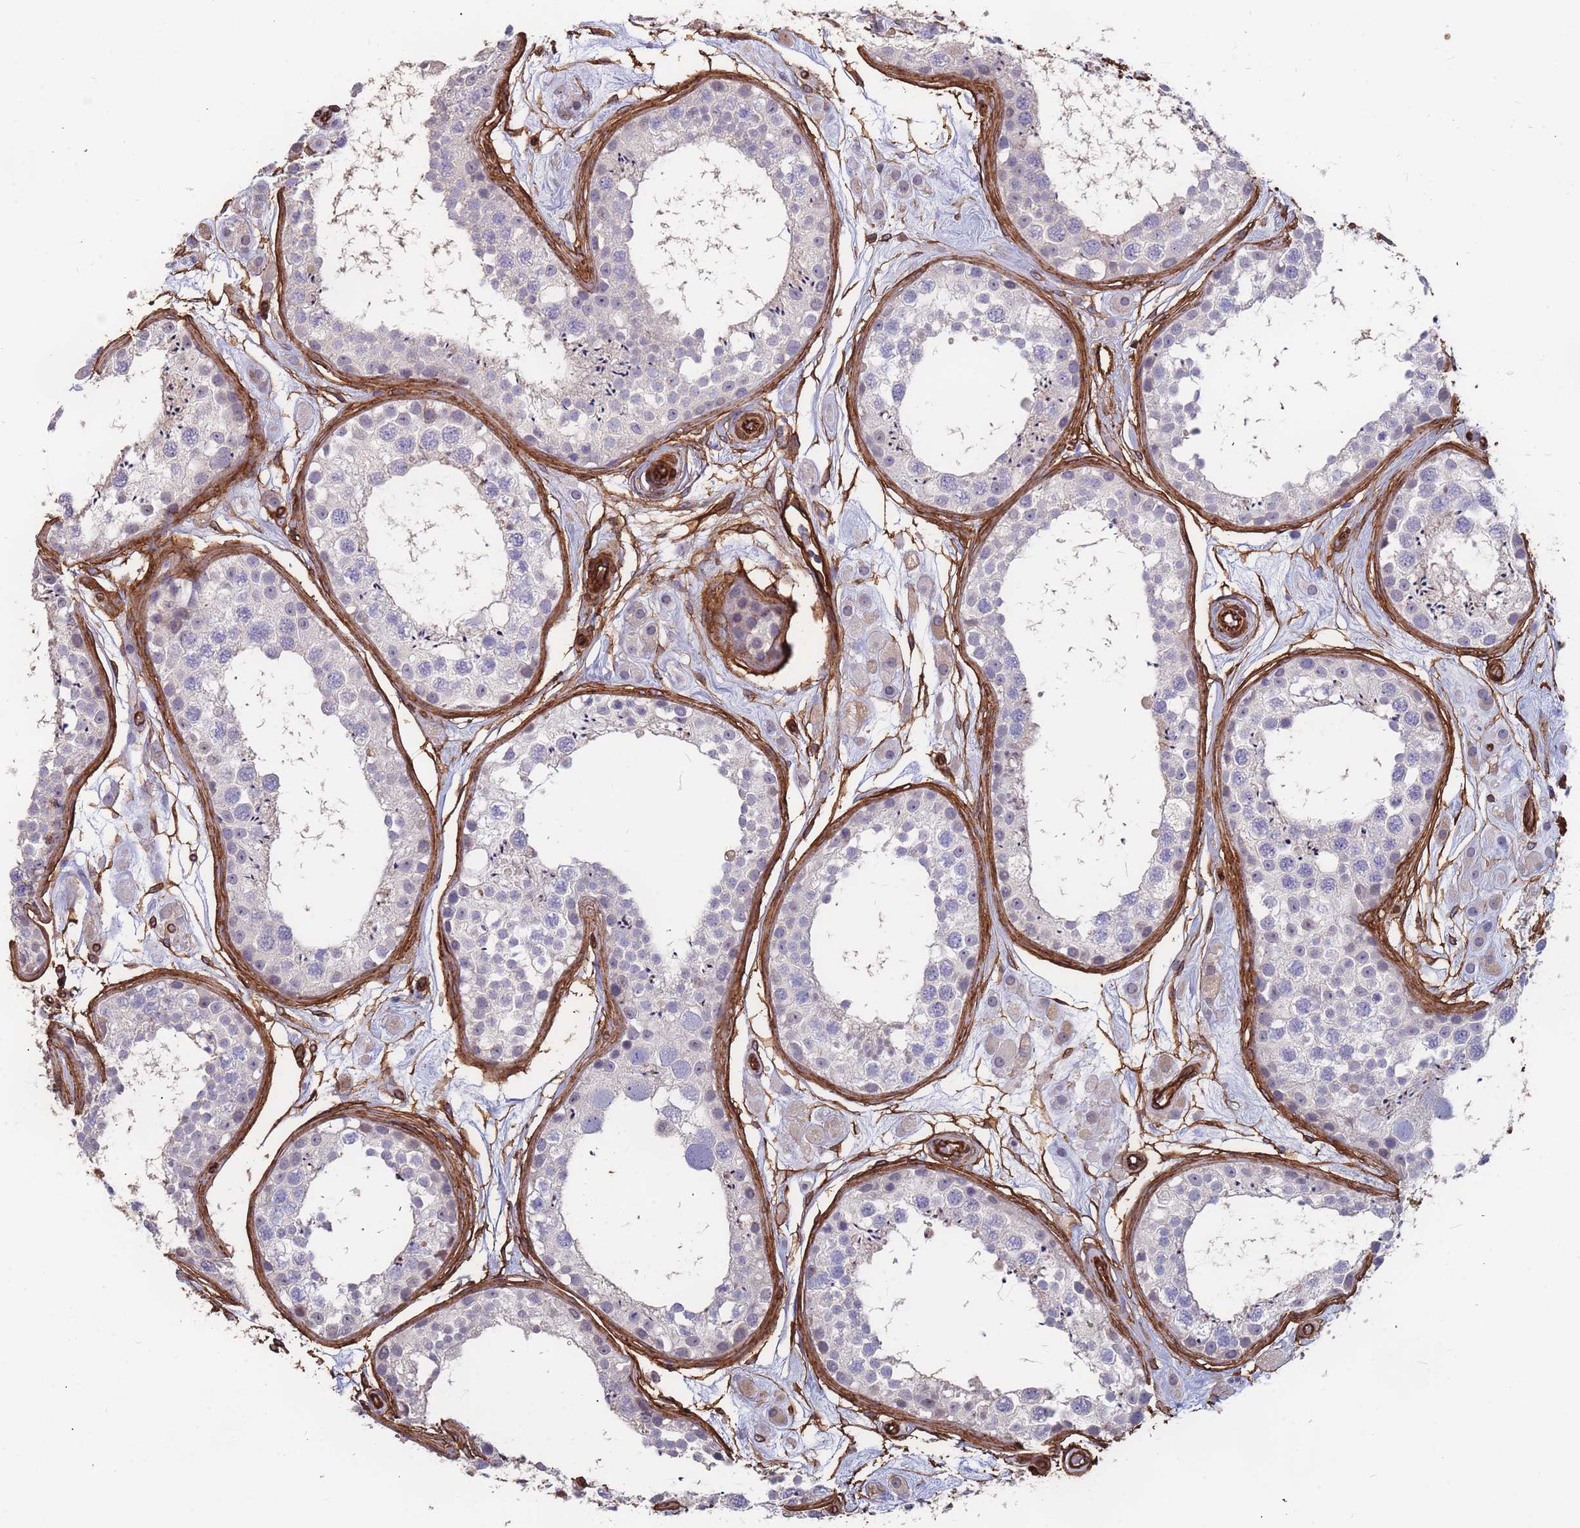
{"staining": {"intensity": "negative", "quantity": "none", "location": "none"}, "tissue": "testis", "cell_type": "Cells in seminiferous ducts", "image_type": "normal", "snomed": [{"axis": "morphology", "description": "Normal tissue, NOS"}, {"axis": "topography", "description": "Testis"}], "caption": "This is a histopathology image of immunohistochemistry (IHC) staining of normal testis, which shows no expression in cells in seminiferous ducts.", "gene": "EHD2", "patient": {"sex": "male", "age": 25}}